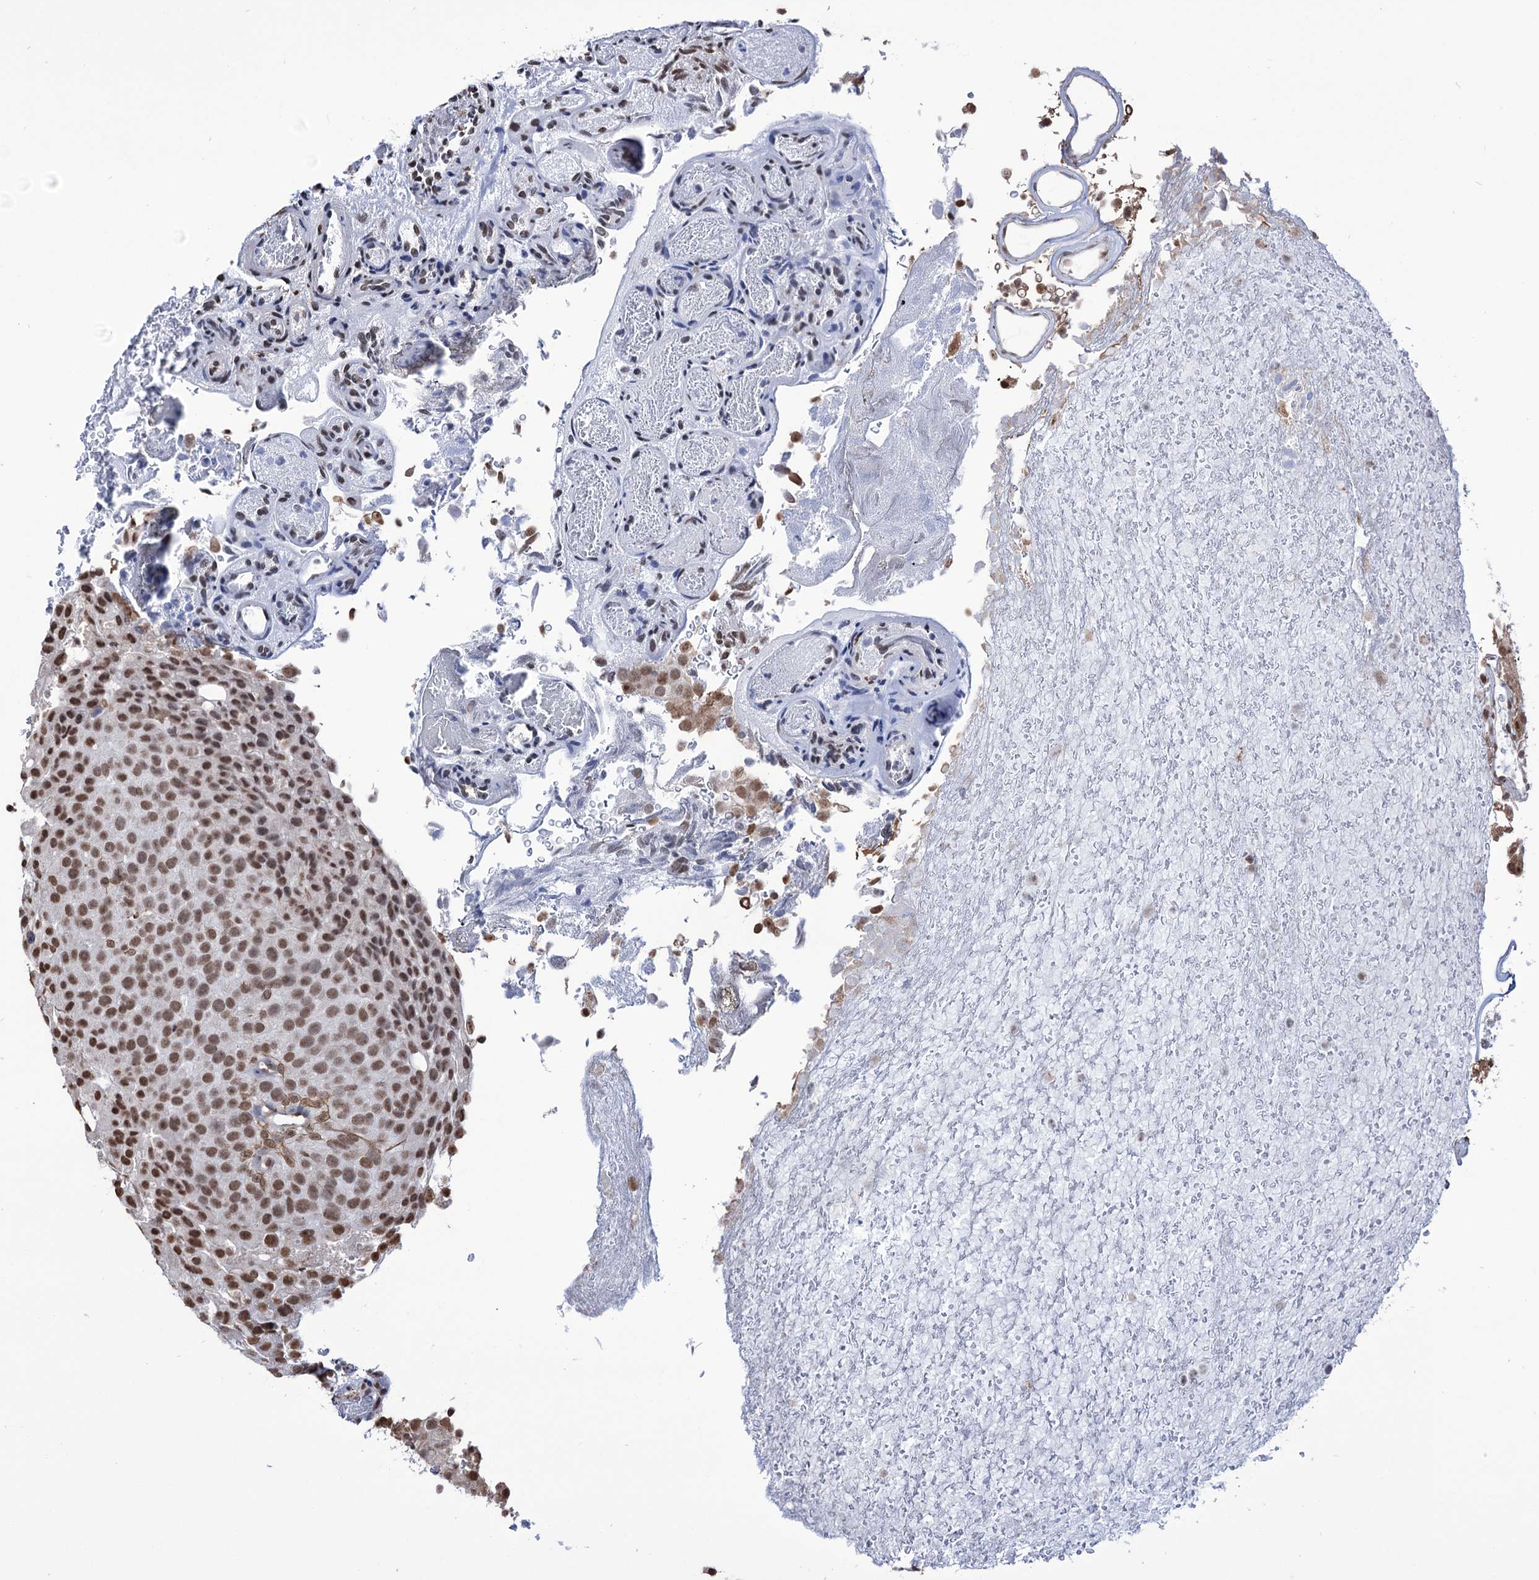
{"staining": {"intensity": "moderate", "quantity": ">75%", "location": "nuclear"}, "tissue": "urothelial cancer", "cell_type": "Tumor cells", "image_type": "cancer", "snomed": [{"axis": "morphology", "description": "Urothelial carcinoma, Low grade"}, {"axis": "topography", "description": "Urinary bladder"}], "caption": "Human urothelial carcinoma (low-grade) stained for a protein (brown) reveals moderate nuclear positive staining in approximately >75% of tumor cells.", "gene": "ABHD10", "patient": {"sex": "male", "age": 78}}